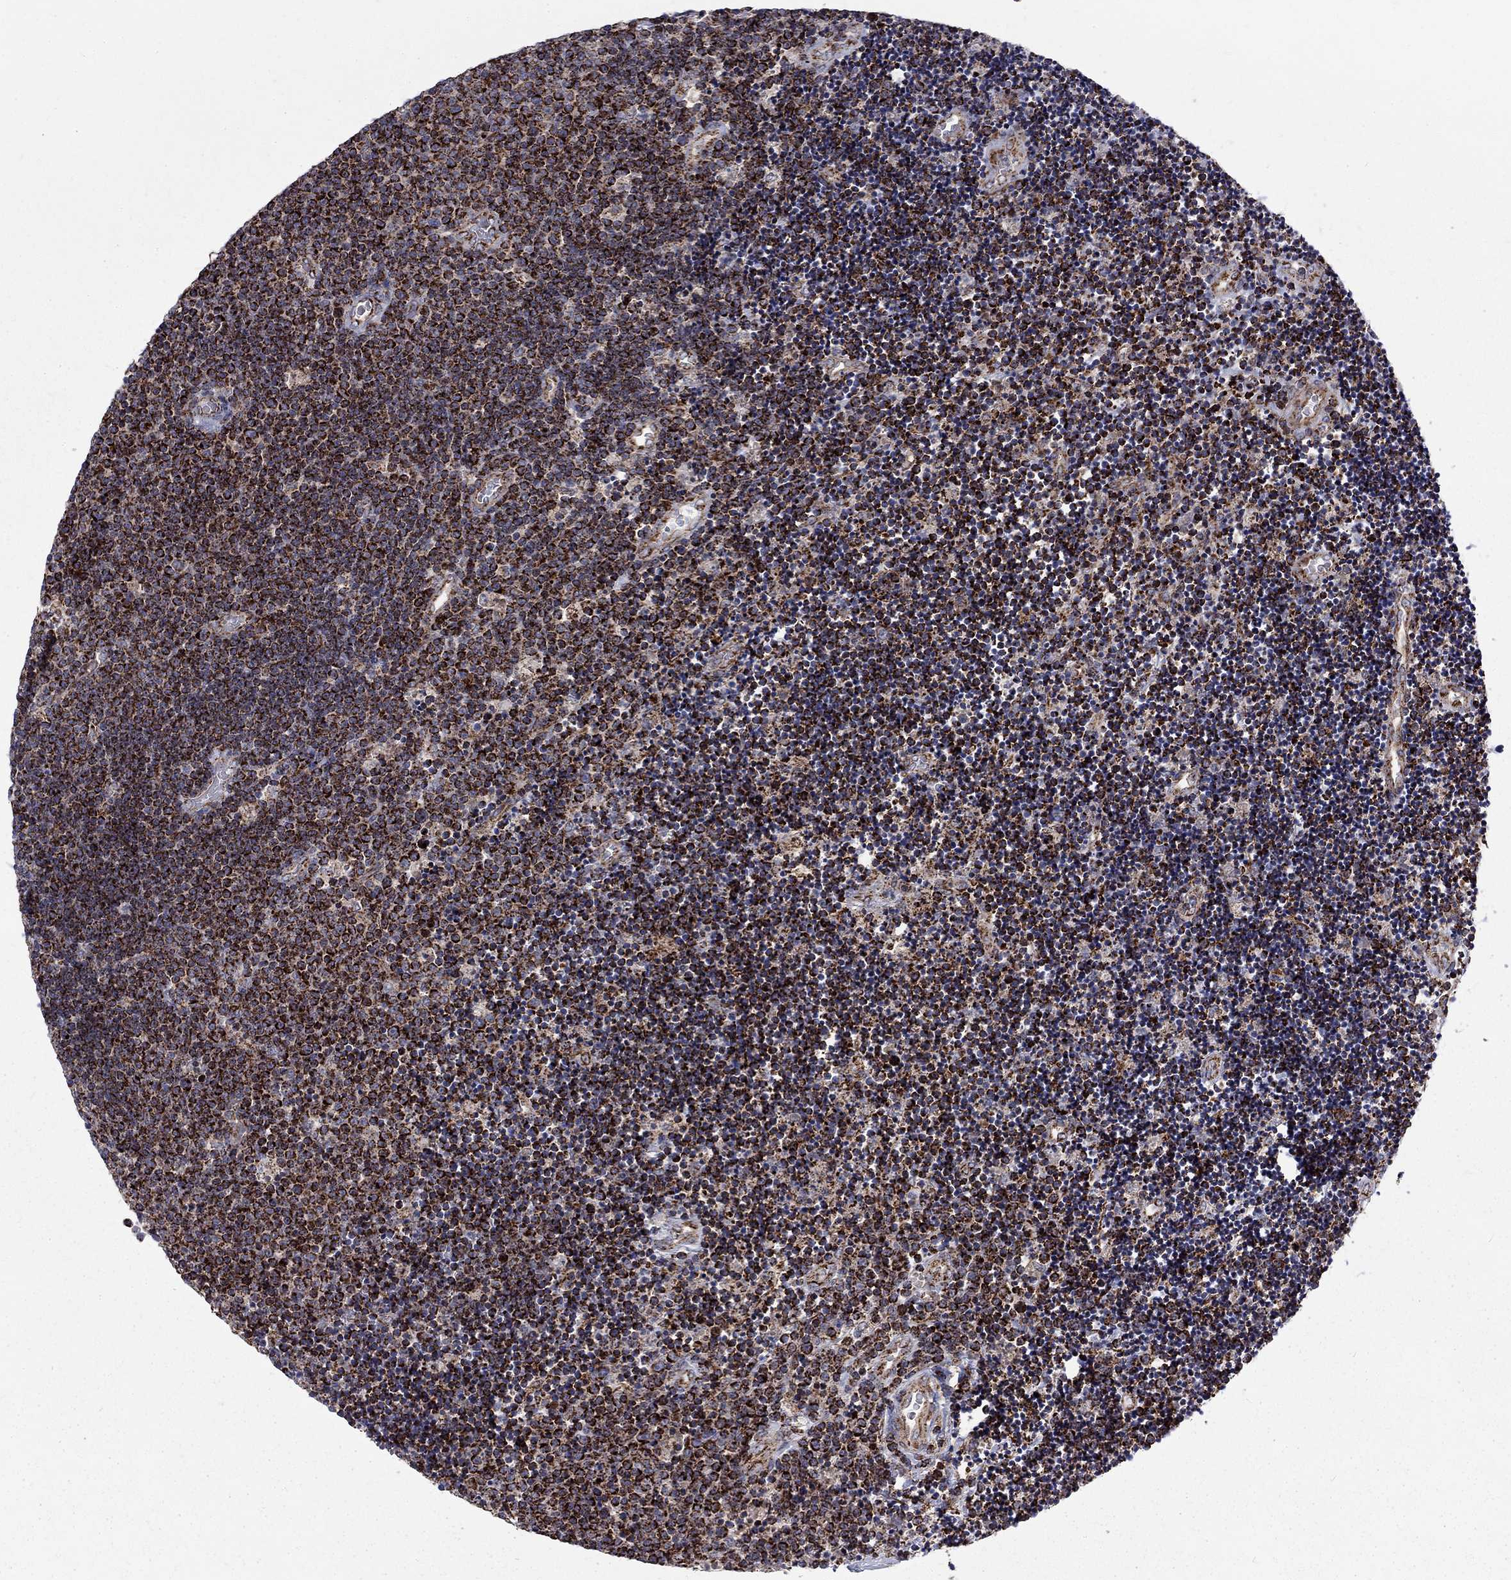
{"staining": {"intensity": "strong", "quantity": ">75%", "location": "cytoplasmic/membranous"}, "tissue": "lymphoma", "cell_type": "Tumor cells", "image_type": "cancer", "snomed": [{"axis": "morphology", "description": "Malignant lymphoma, non-Hodgkin's type, Low grade"}, {"axis": "topography", "description": "Brain"}], "caption": "Lymphoma stained for a protein reveals strong cytoplasmic/membranous positivity in tumor cells.", "gene": "ALDH1B1", "patient": {"sex": "female", "age": 66}}